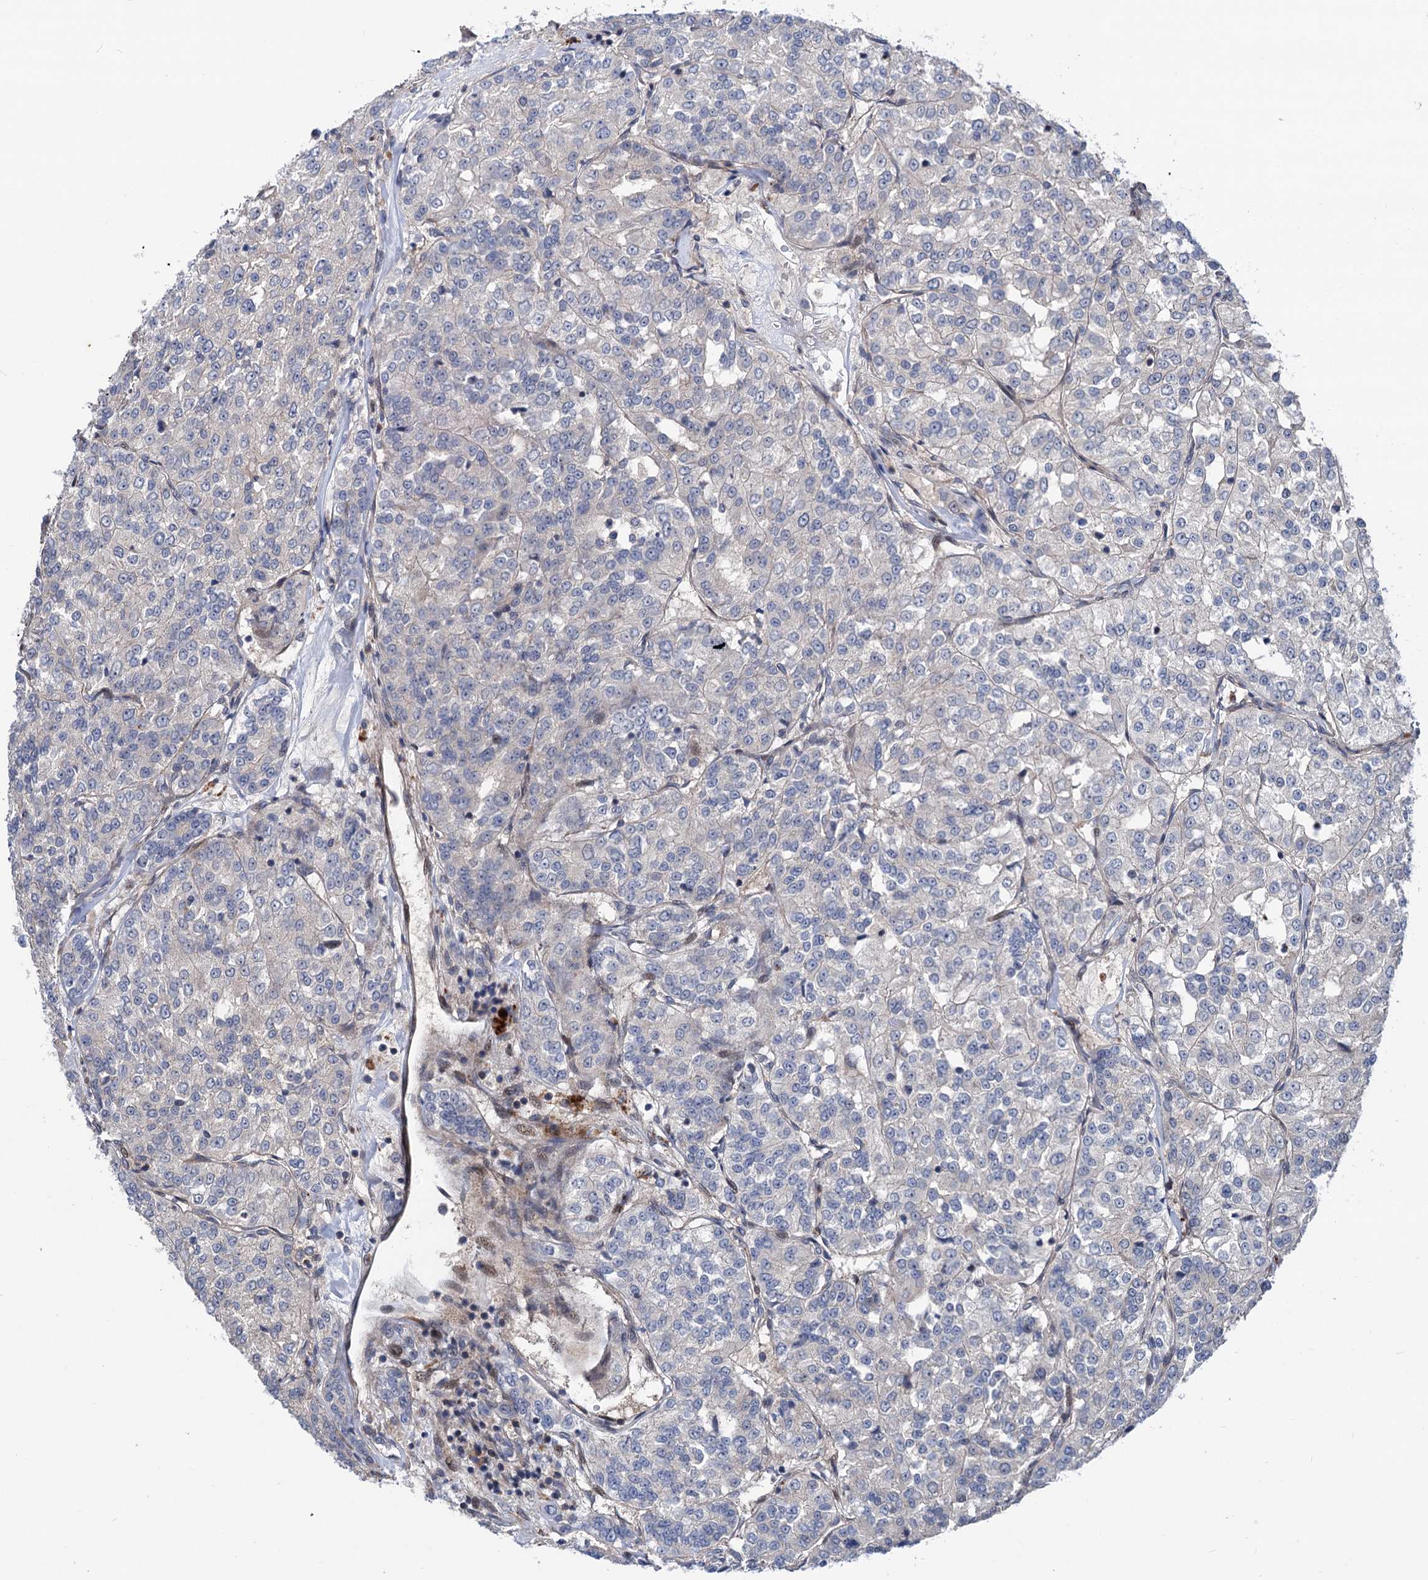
{"staining": {"intensity": "negative", "quantity": "none", "location": "none"}, "tissue": "renal cancer", "cell_type": "Tumor cells", "image_type": "cancer", "snomed": [{"axis": "morphology", "description": "Adenocarcinoma, NOS"}, {"axis": "topography", "description": "Kidney"}], "caption": "Tumor cells are negative for protein expression in human renal adenocarcinoma. (DAB (3,3'-diaminobenzidine) IHC with hematoxylin counter stain).", "gene": "UBR1", "patient": {"sex": "female", "age": 63}}